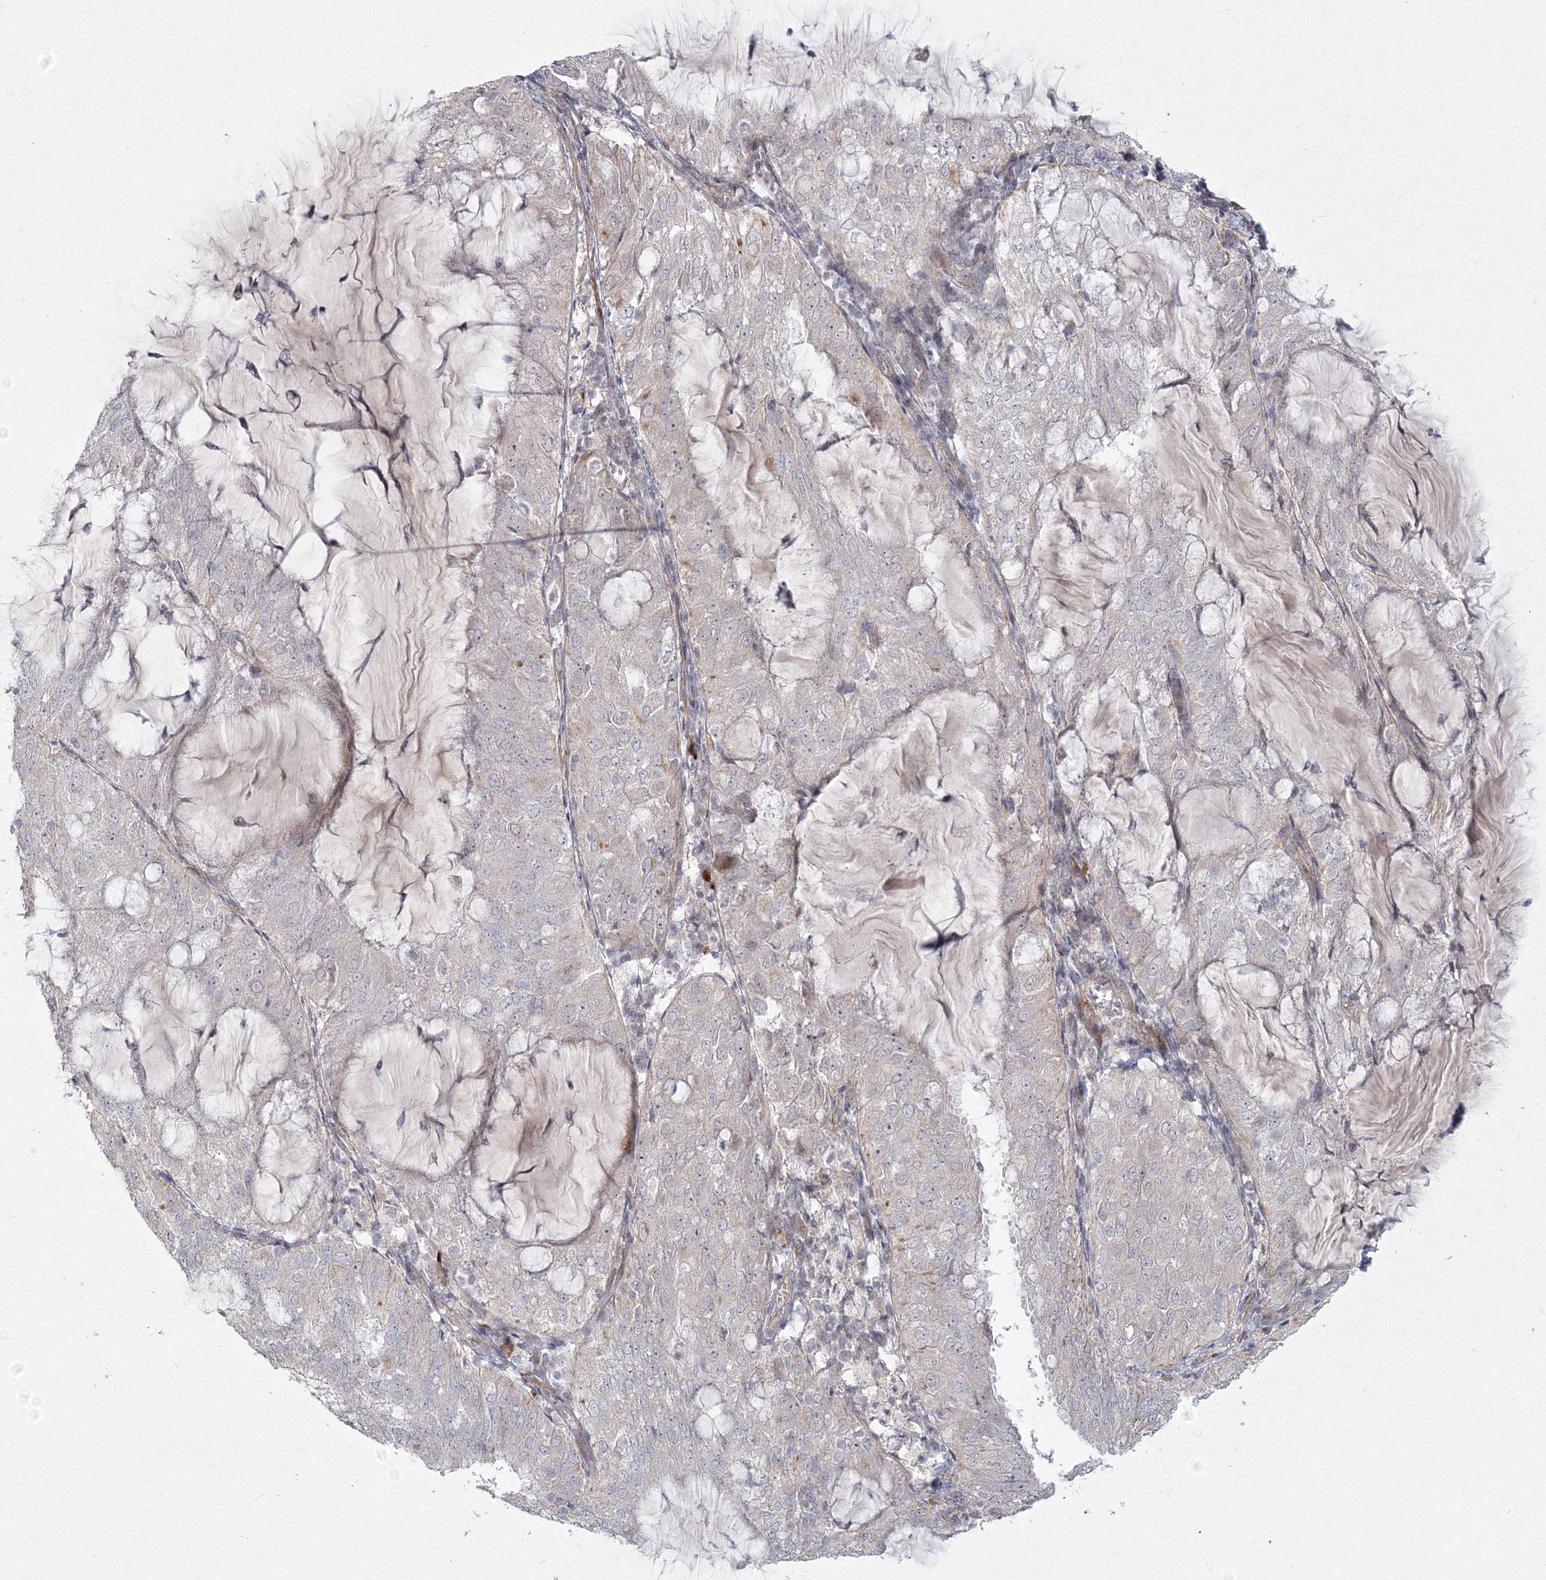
{"staining": {"intensity": "weak", "quantity": "<25%", "location": "cytoplasmic/membranous"}, "tissue": "endometrial cancer", "cell_type": "Tumor cells", "image_type": "cancer", "snomed": [{"axis": "morphology", "description": "Adenocarcinoma, NOS"}, {"axis": "topography", "description": "Endometrium"}], "caption": "Photomicrograph shows no significant protein positivity in tumor cells of endometrial adenocarcinoma. Brightfield microscopy of immunohistochemistry (IHC) stained with DAB (3,3'-diaminobenzidine) (brown) and hematoxylin (blue), captured at high magnification.", "gene": "WDR49", "patient": {"sex": "female", "age": 81}}